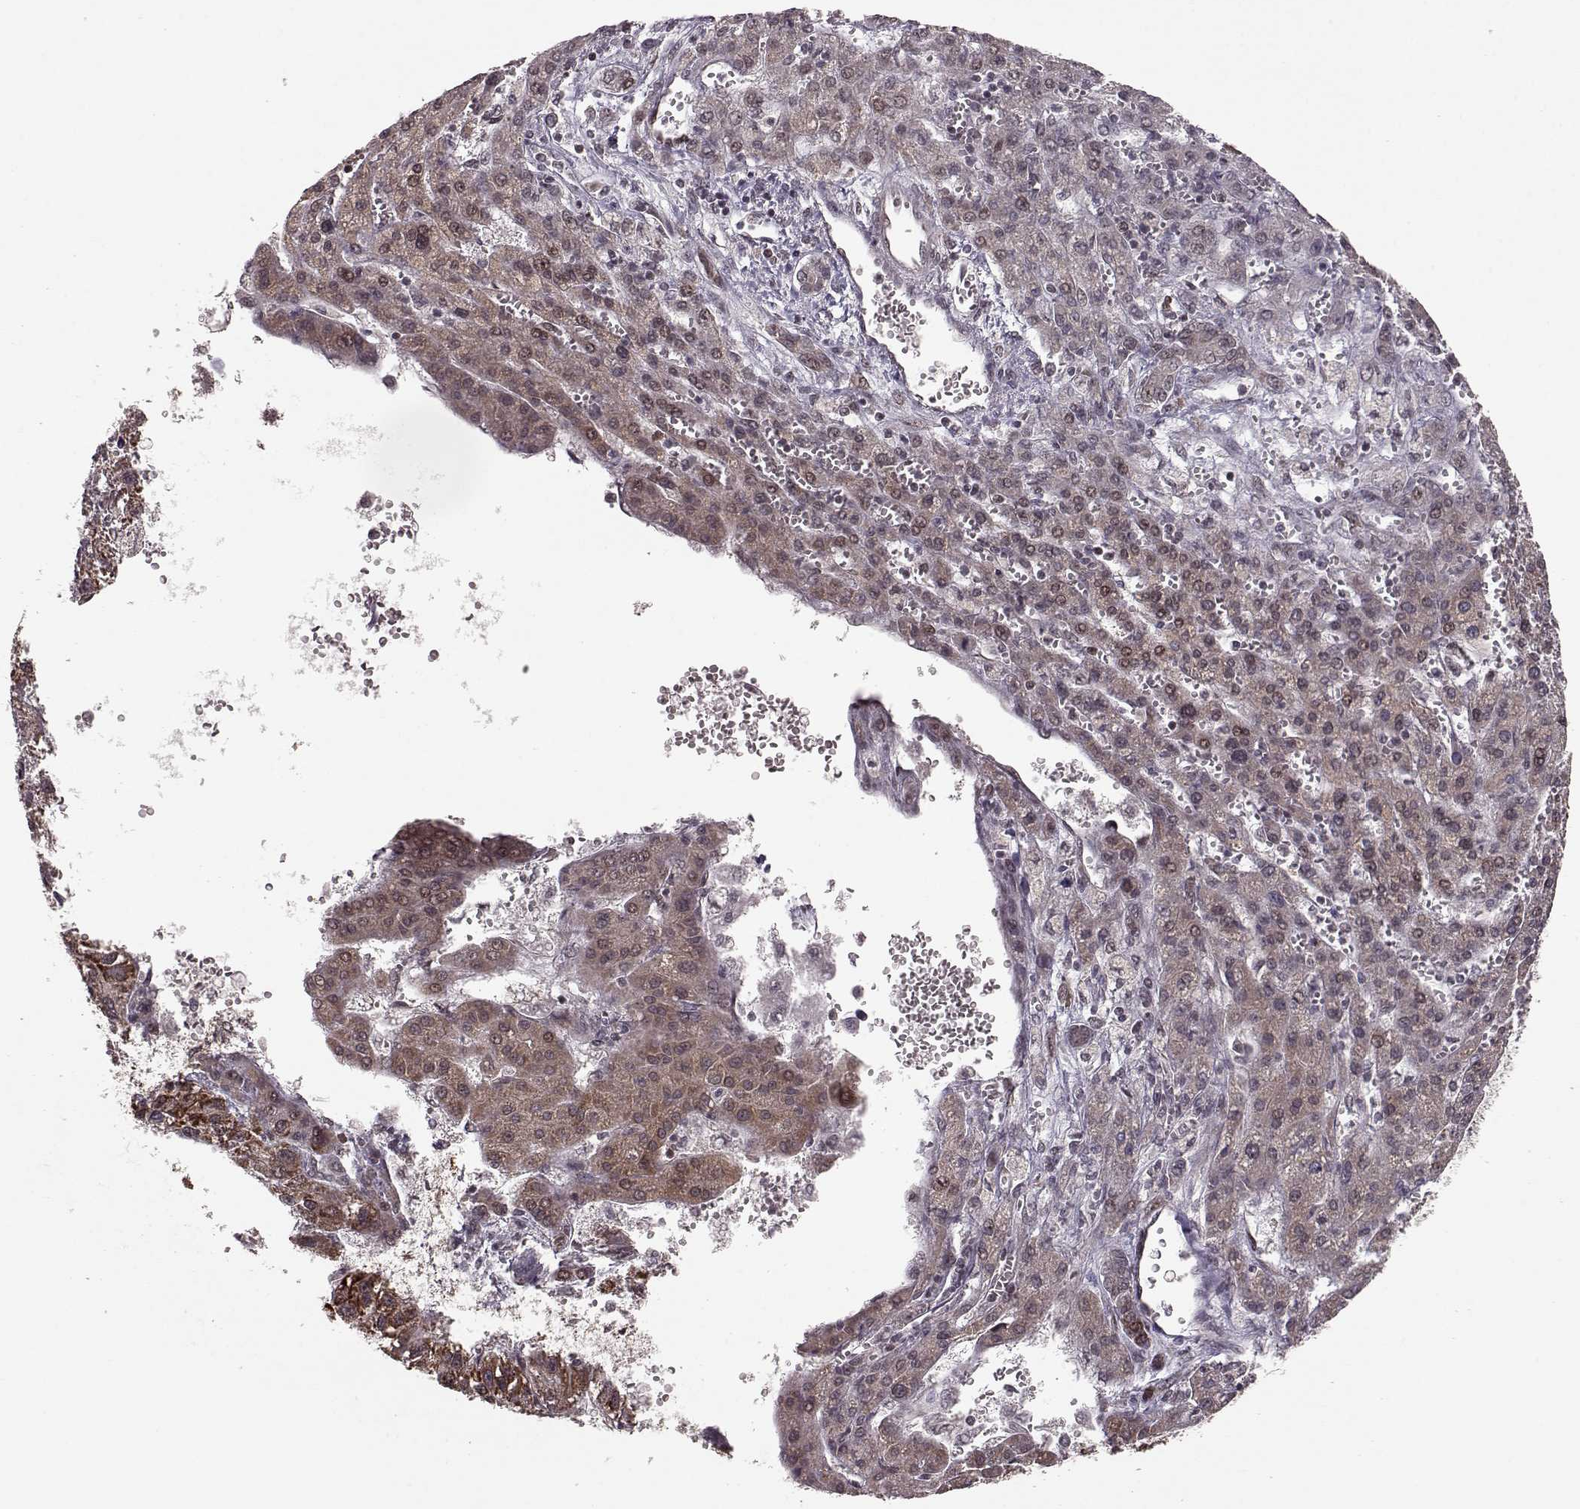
{"staining": {"intensity": "strong", "quantity": "<25%", "location": "cytoplasmic/membranous"}, "tissue": "liver cancer", "cell_type": "Tumor cells", "image_type": "cancer", "snomed": [{"axis": "morphology", "description": "Carcinoma, Hepatocellular, NOS"}, {"axis": "topography", "description": "Liver"}], "caption": "Protein expression analysis of hepatocellular carcinoma (liver) shows strong cytoplasmic/membranous positivity in about <25% of tumor cells. The staining was performed using DAB (3,3'-diaminobenzidine), with brown indicating positive protein expression. Nuclei are stained blue with hematoxylin.", "gene": "ELOVL5", "patient": {"sex": "female", "age": 70}}